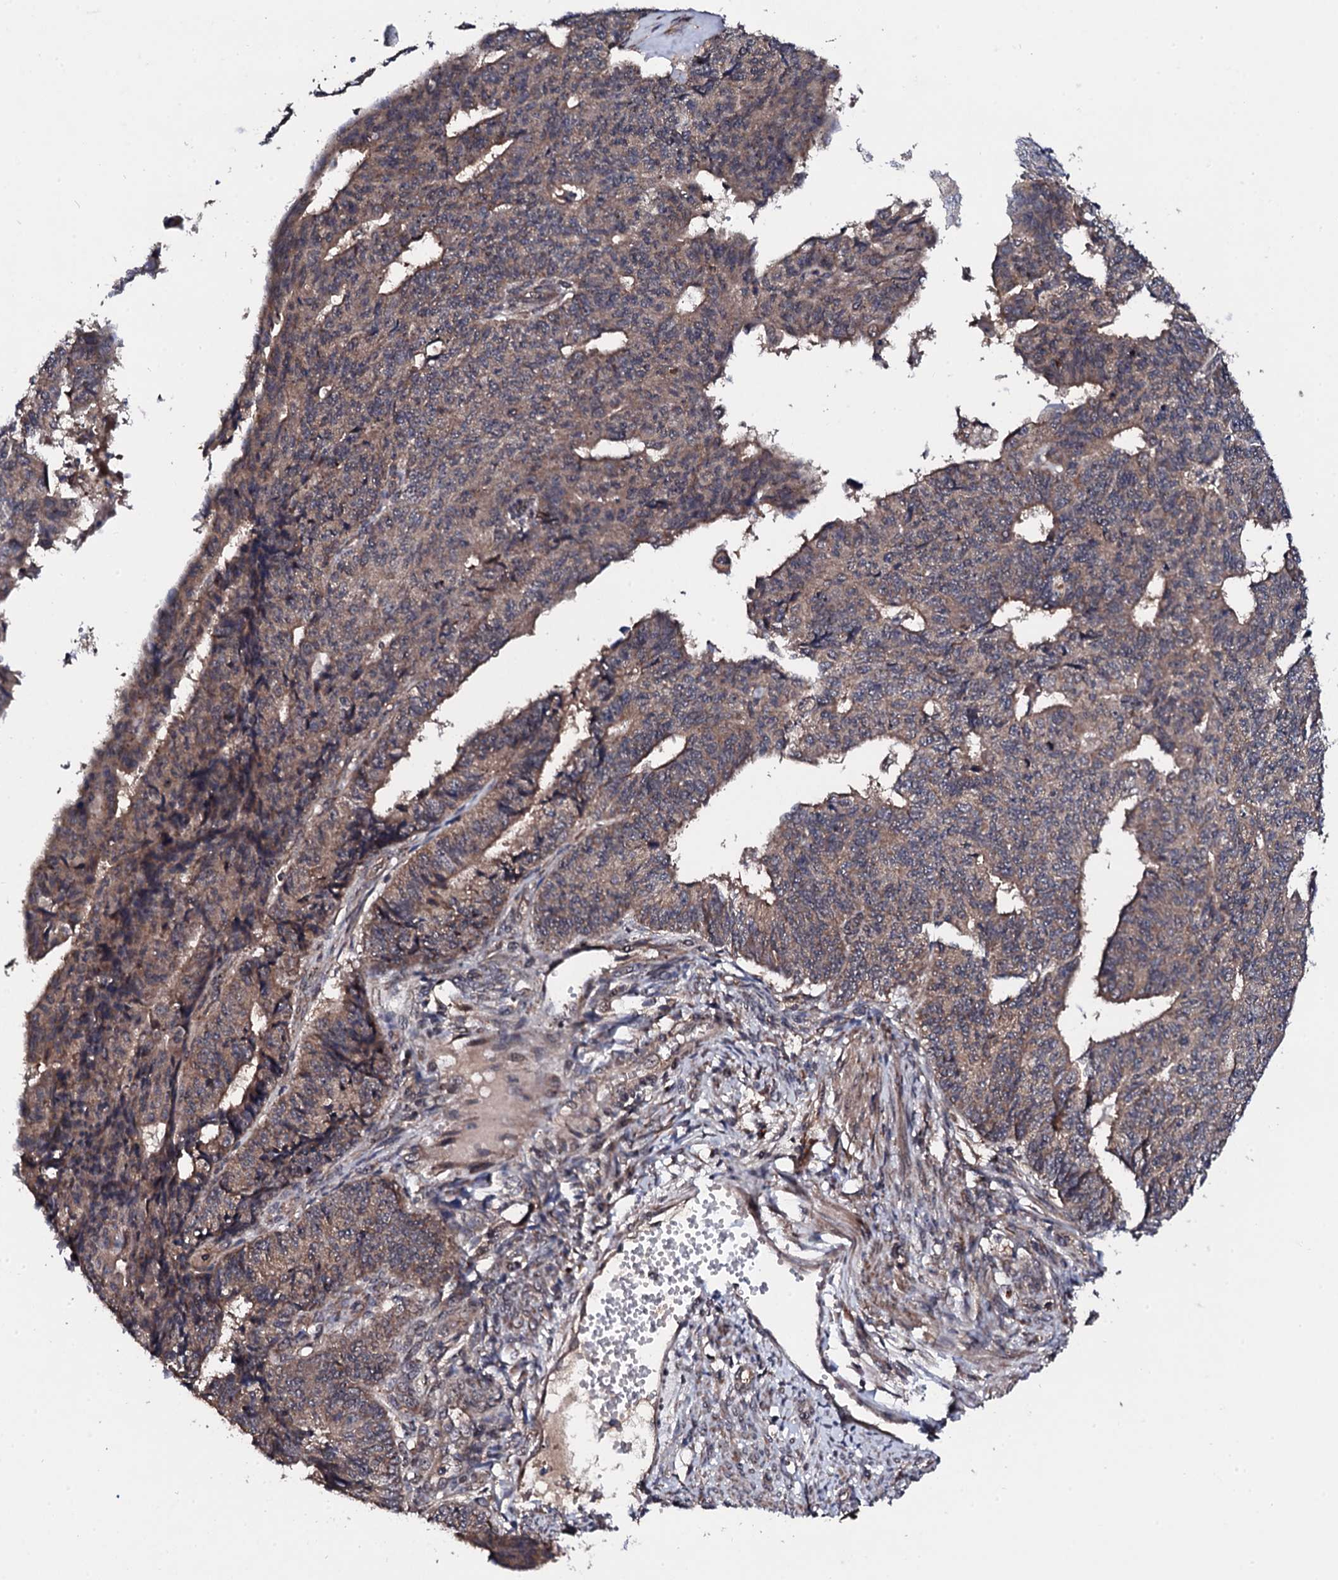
{"staining": {"intensity": "weak", "quantity": ">75%", "location": "cytoplasmic/membranous"}, "tissue": "endometrial cancer", "cell_type": "Tumor cells", "image_type": "cancer", "snomed": [{"axis": "morphology", "description": "Adenocarcinoma, NOS"}, {"axis": "topography", "description": "Endometrium"}], "caption": "There is low levels of weak cytoplasmic/membranous expression in tumor cells of endometrial cancer (adenocarcinoma), as demonstrated by immunohistochemical staining (brown color).", "gene": "IP6K1", "patient": {"sex": "female", "age": 32}}